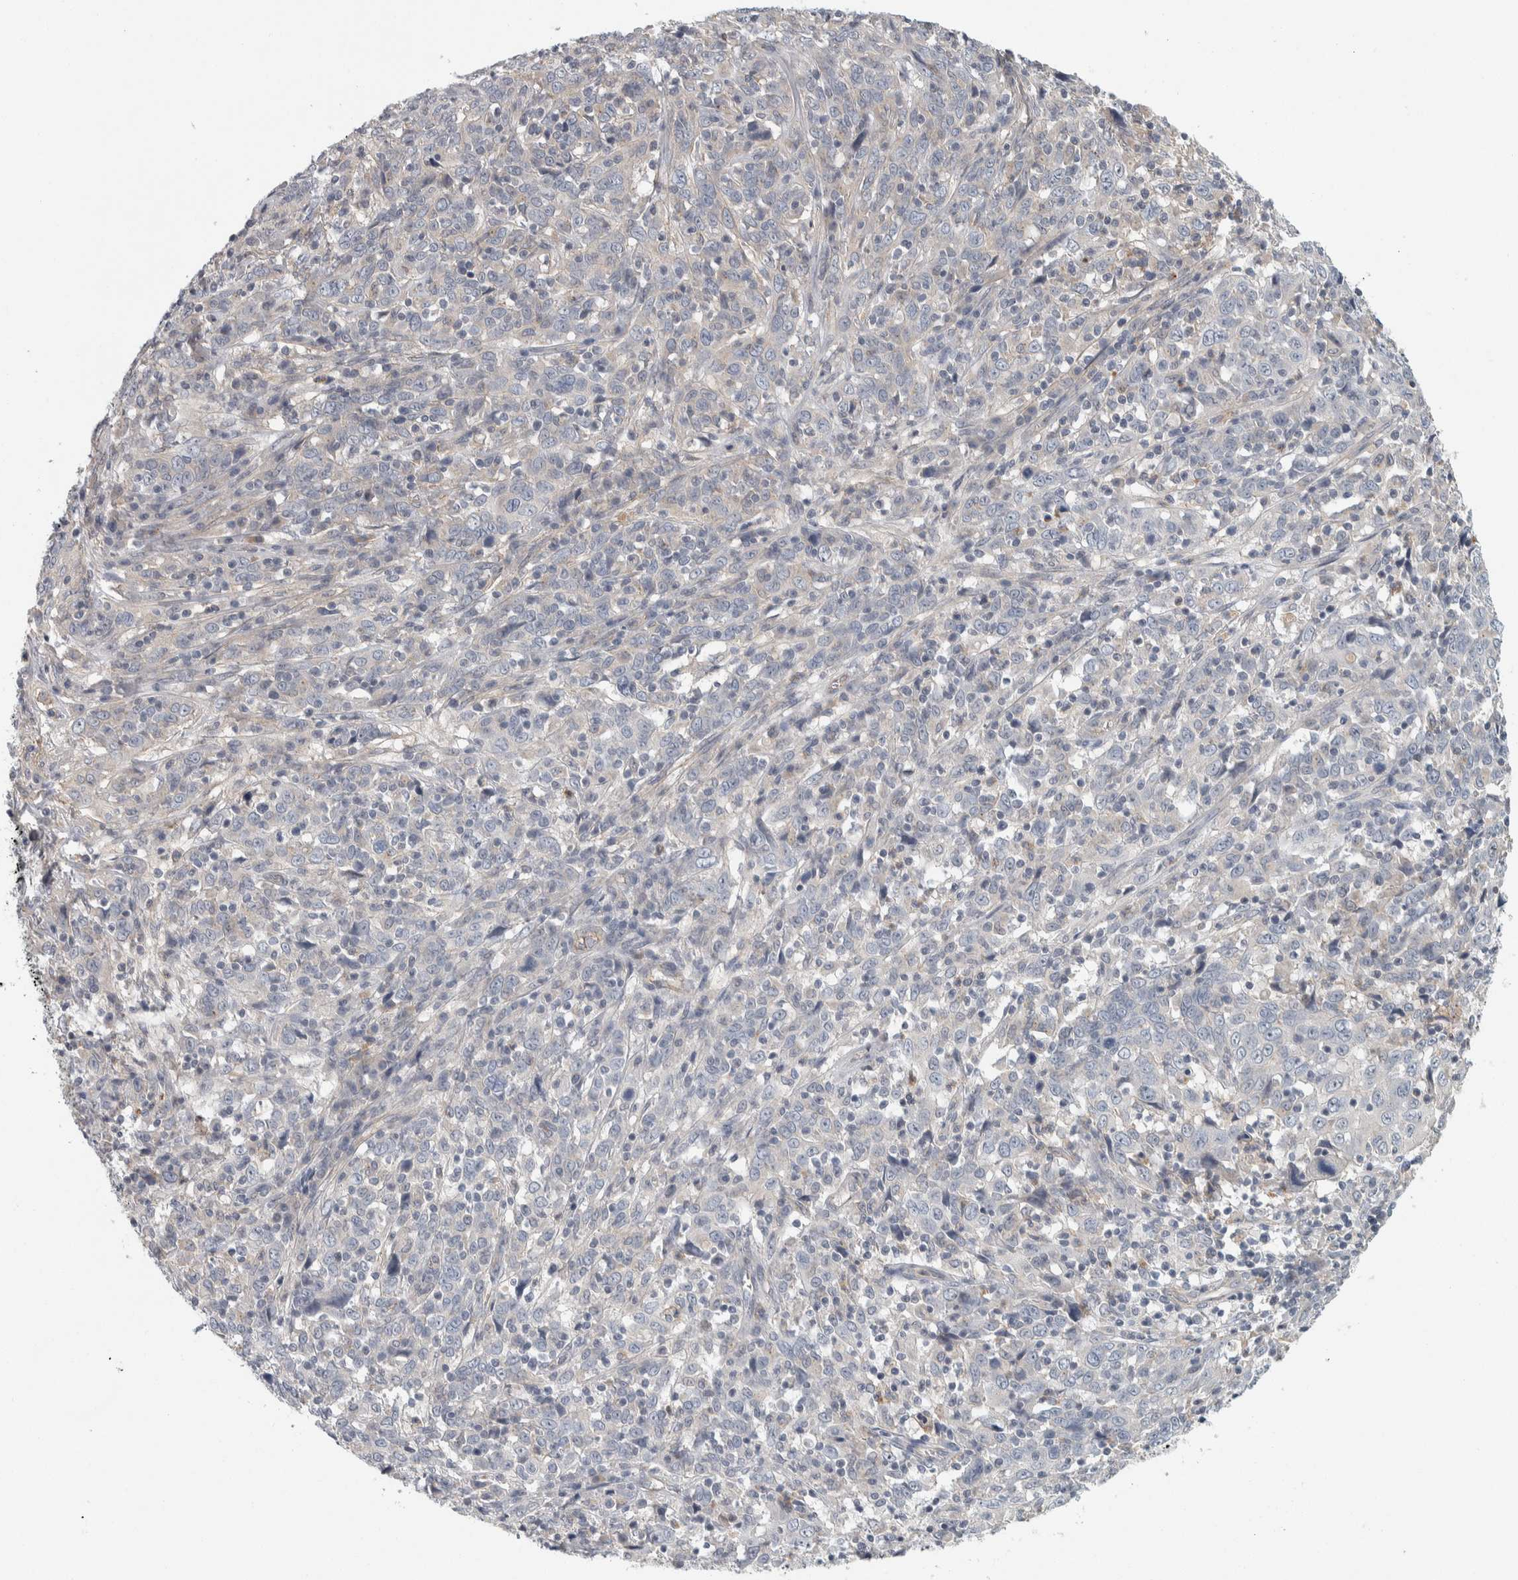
{"staining": {"intensity": "negative", "quantity": "none", "location": "none"}, "tissue": "cervical cancer", "cell_type": "Tumor cells", "image_type": "cancer", "snomed": [{"axis": "morphology", "description": "Squamous cell carcinoma, NOS"}, {"axis": "topography", "description": "Cervix"}], "caption": "A photomicrograph of human cervical cancer (squamous cell carcinoma) is negative for staining in tumor cells.", "gene": "KCNJ3", "patient": {"sex": "female", "age": 46}}